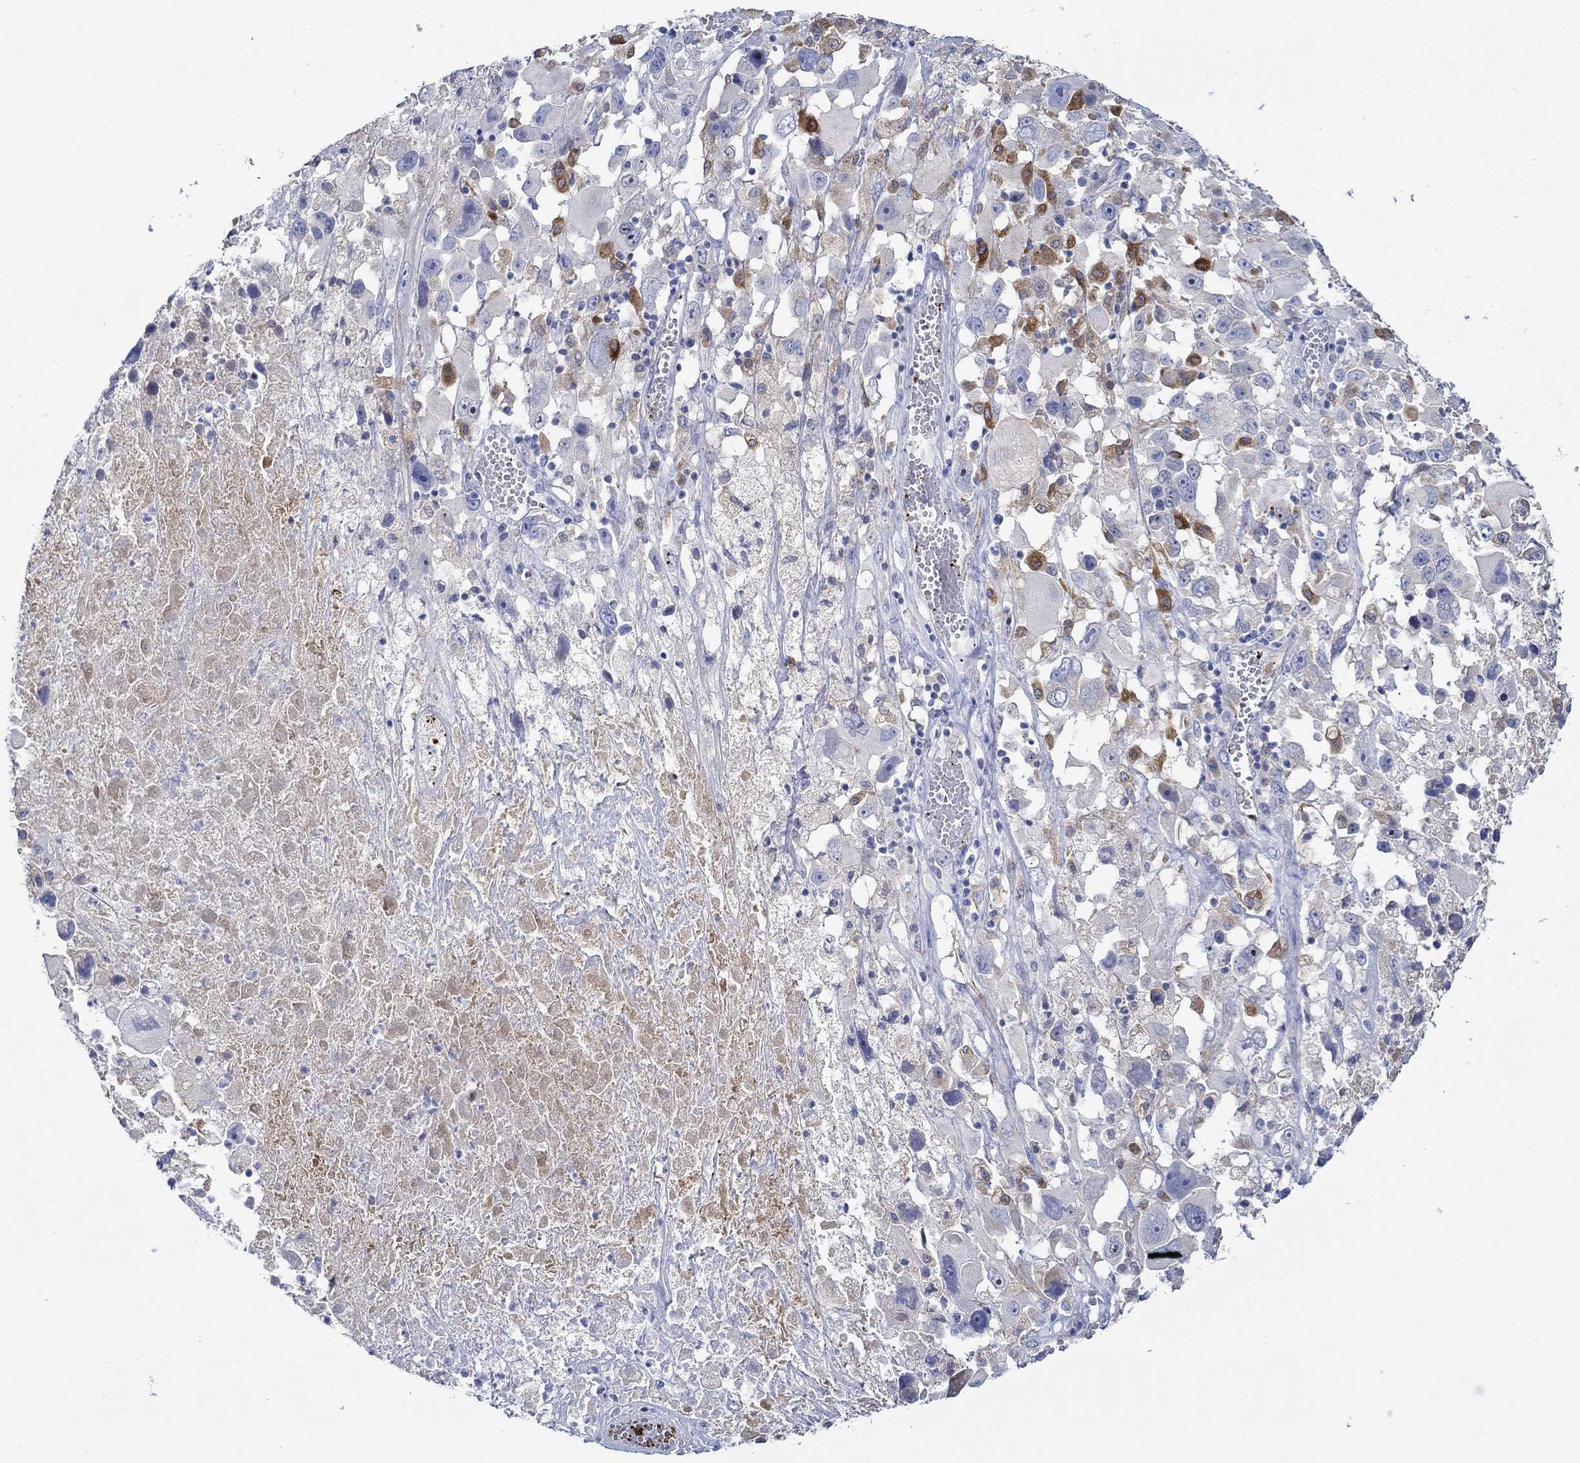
{"staining": {"intensity": "strong", "quantity": "<25%", "location": "cytoplasmic/membranous"}, "tissue": "melanoma", "cell_type": "Tumor cells", "image_type": "cancer", "snomed": [{"axis": "morphology", "description": "Malignant melanoma, Metastatic site"}, {"axis": "topography", "description": "Lymph node"}], "caption": "Immunohistochemistry (IHC) of malignant melanoma (metastatic site) displays medium levels of strong cytoplasmic/membranous expression in about <25% of tumor cells. Using DAB (3,3'-diaminobenzidine) (brown) and hematoxylin (blue) stains, captured at high magnification using brightfield microscopy.", "gene": "SLC27A3", "patient": {"sex": "male", "age": 50}}